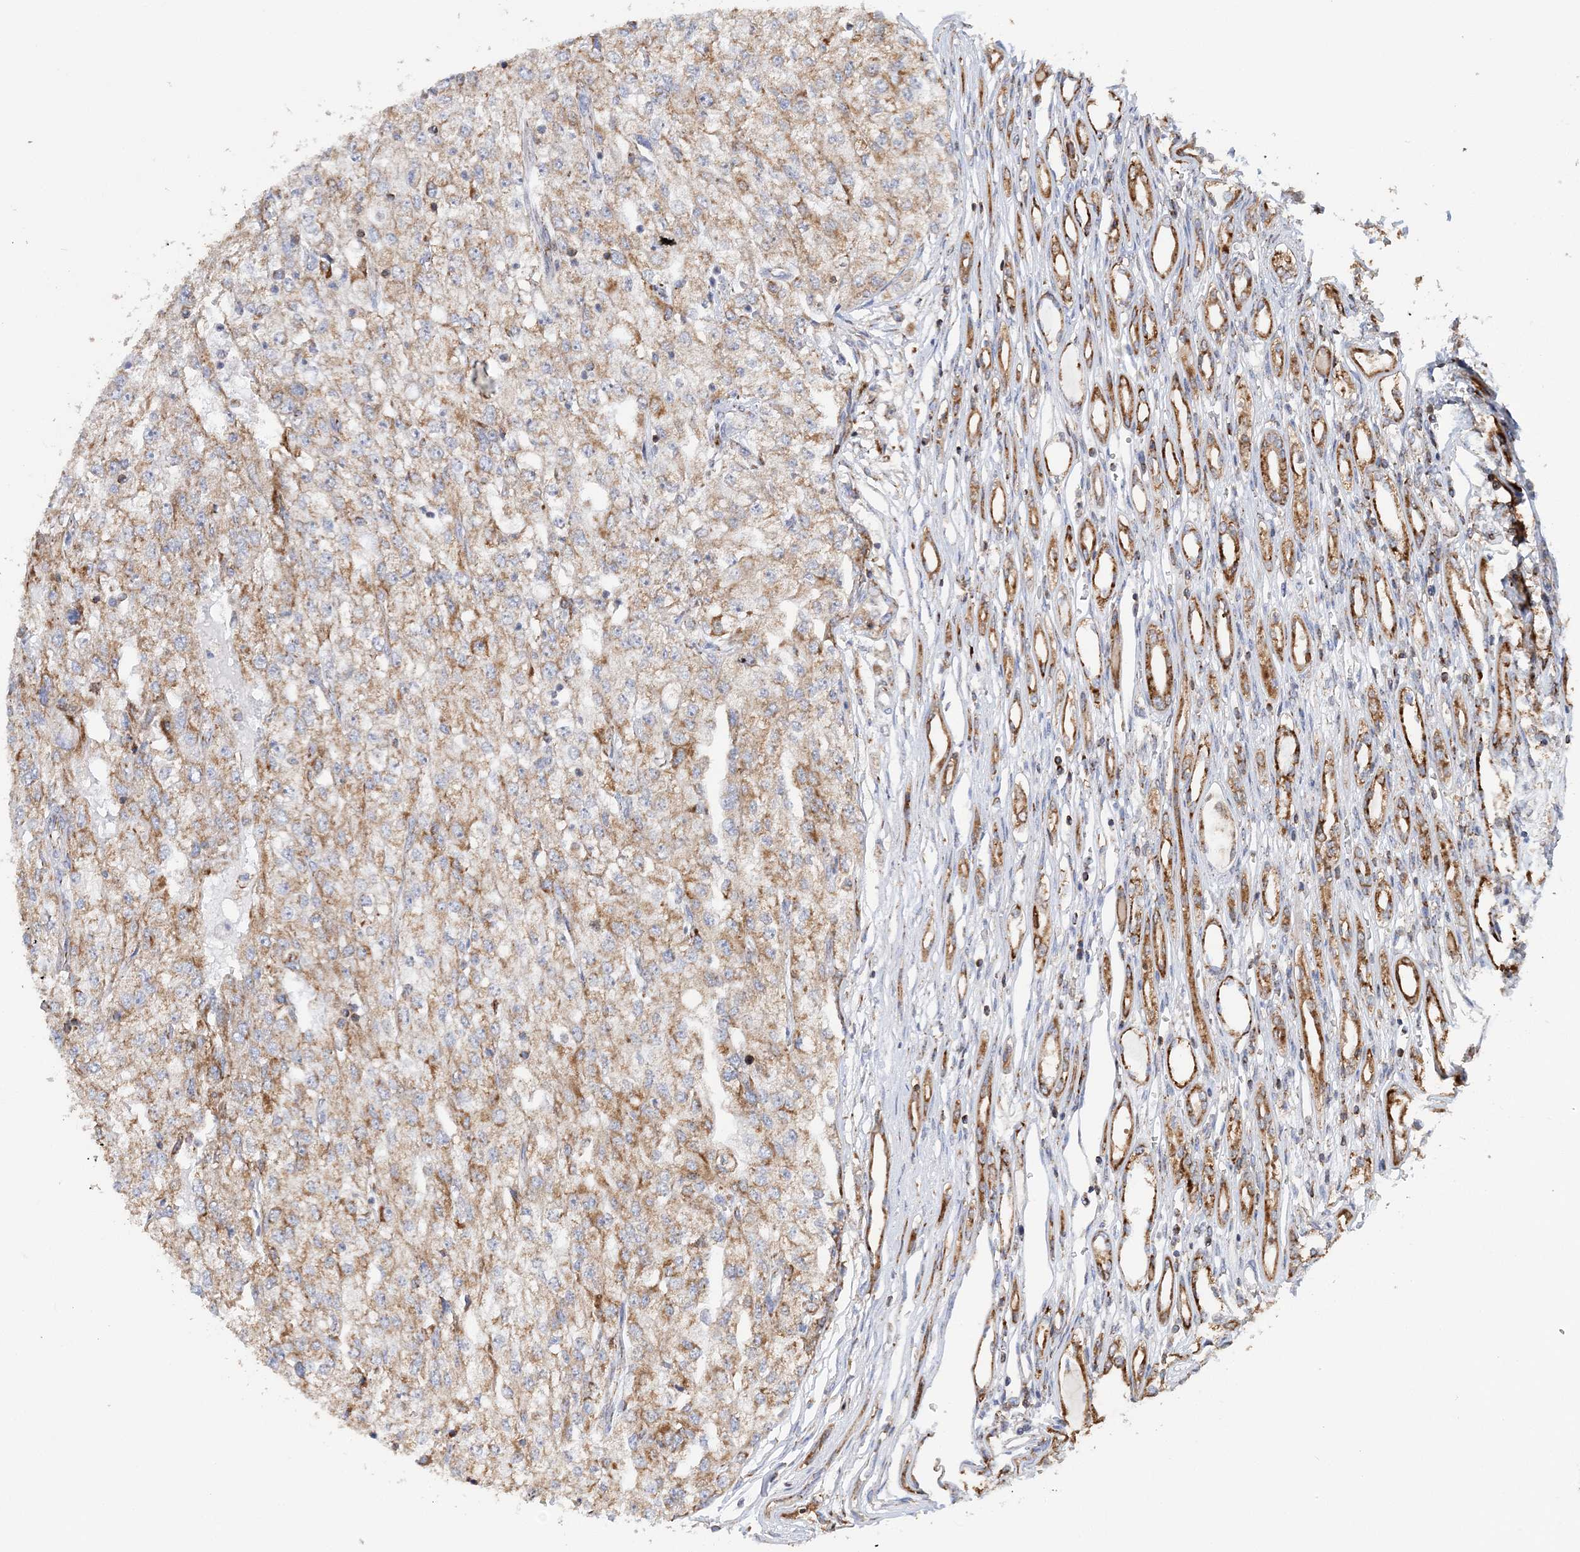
{"staining": {"intensity": "weak", "quantity": ">75%", "location": "cytoplasmic/membranous"}, "tissue": "renal cancer", "cell_type": "Tumor cells", "image_type": "cancer", "snomed": [{"axis": "morphology", "description": "Adenocarcinoma, NOS"}, {"axis": "topography", "description": "Kidney"}], "caption": "This histopathology image shows immunohistochemistry staining of human renal cancer (adenocarcinoma), with low weak cytoplasmic/membranous expression in about >75% of tumor cells.", "gene": "TTC32", "patient": {"sex": "female", "age": 54}}